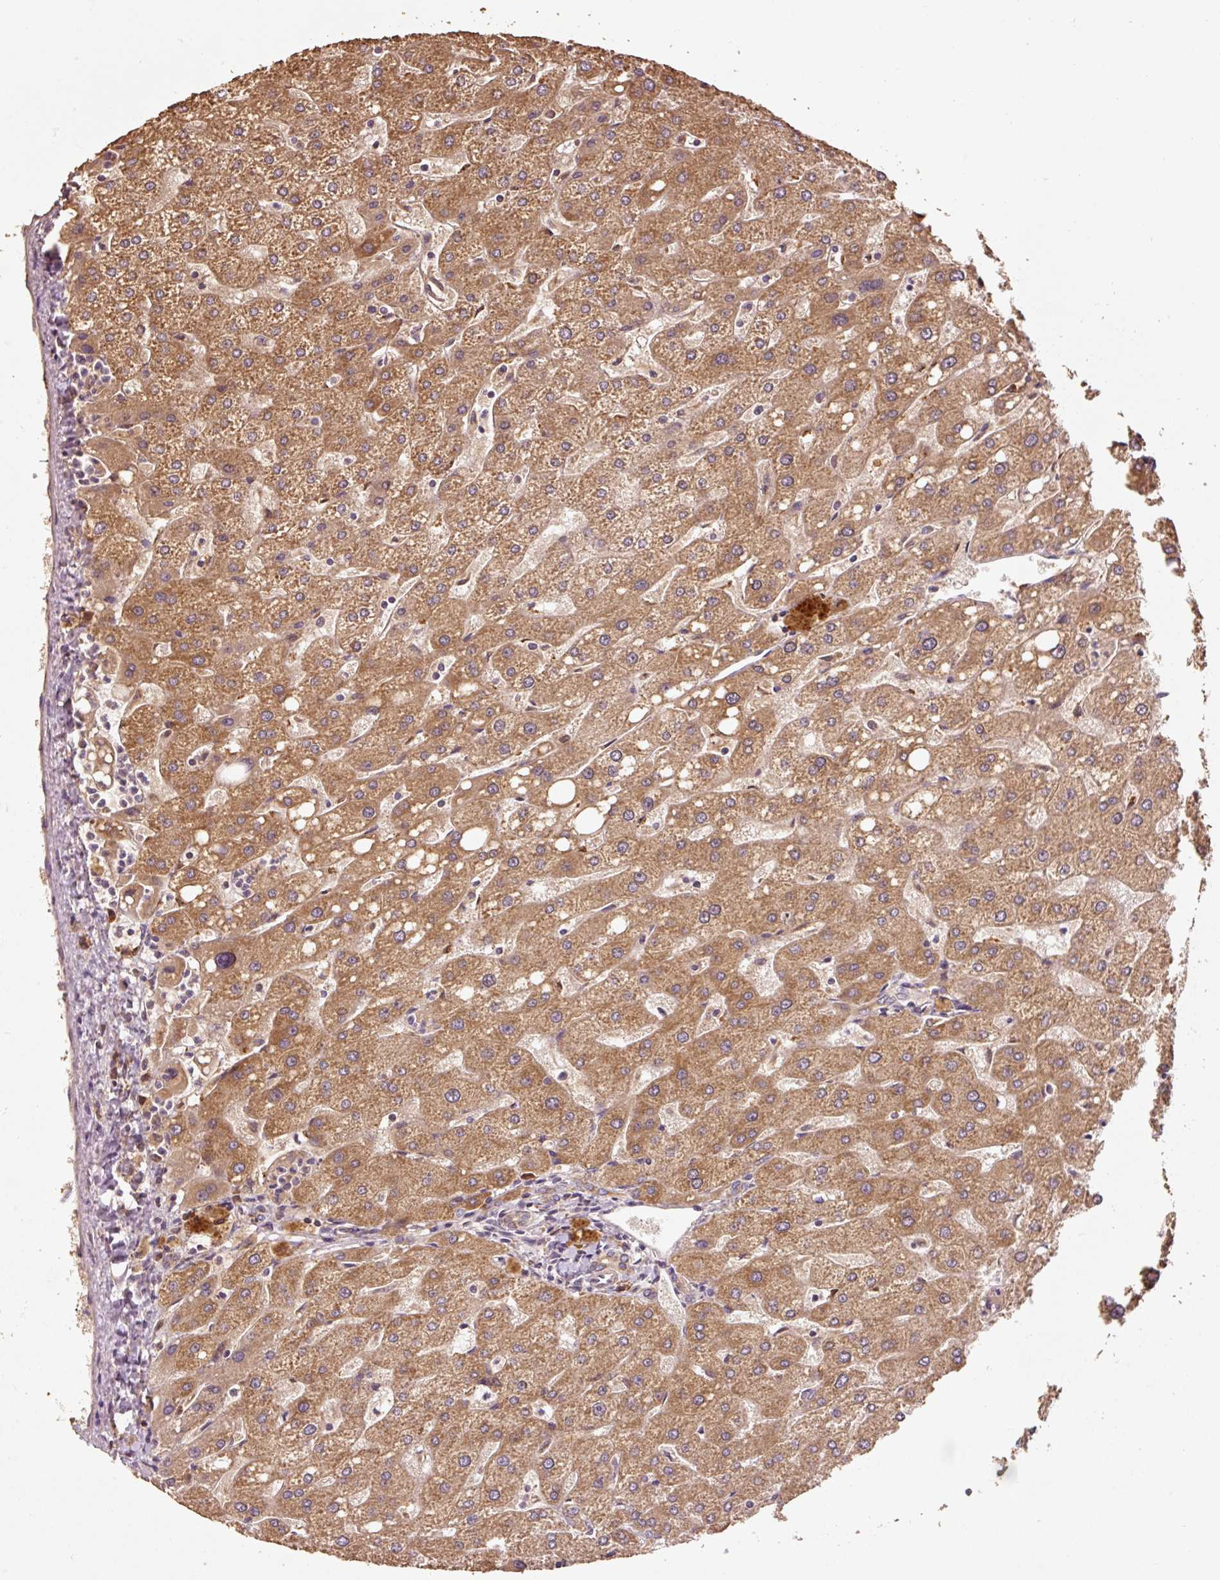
{"staining": {"intensity": "moderate", "quantity": ">75%", "location": "cytoplasmic/membranous"}, "tissue": "liver", "cell_type": "Cholangiocytes", "image_type": "normal", "snomed": [{"axis": "morphology", "description": "Normal tissue, NOS"}, {"axis": "topography", "description": "Liver"}], "caption": "Immunohistochemistry (IHC) (DAB) staining of normal human liver exhibits moderate cytoplasmic/membranous protein expression in about >75% of cholangiocytes.", "gene": "EFHC1", "patient": {"sex": "male", "age": 67}}